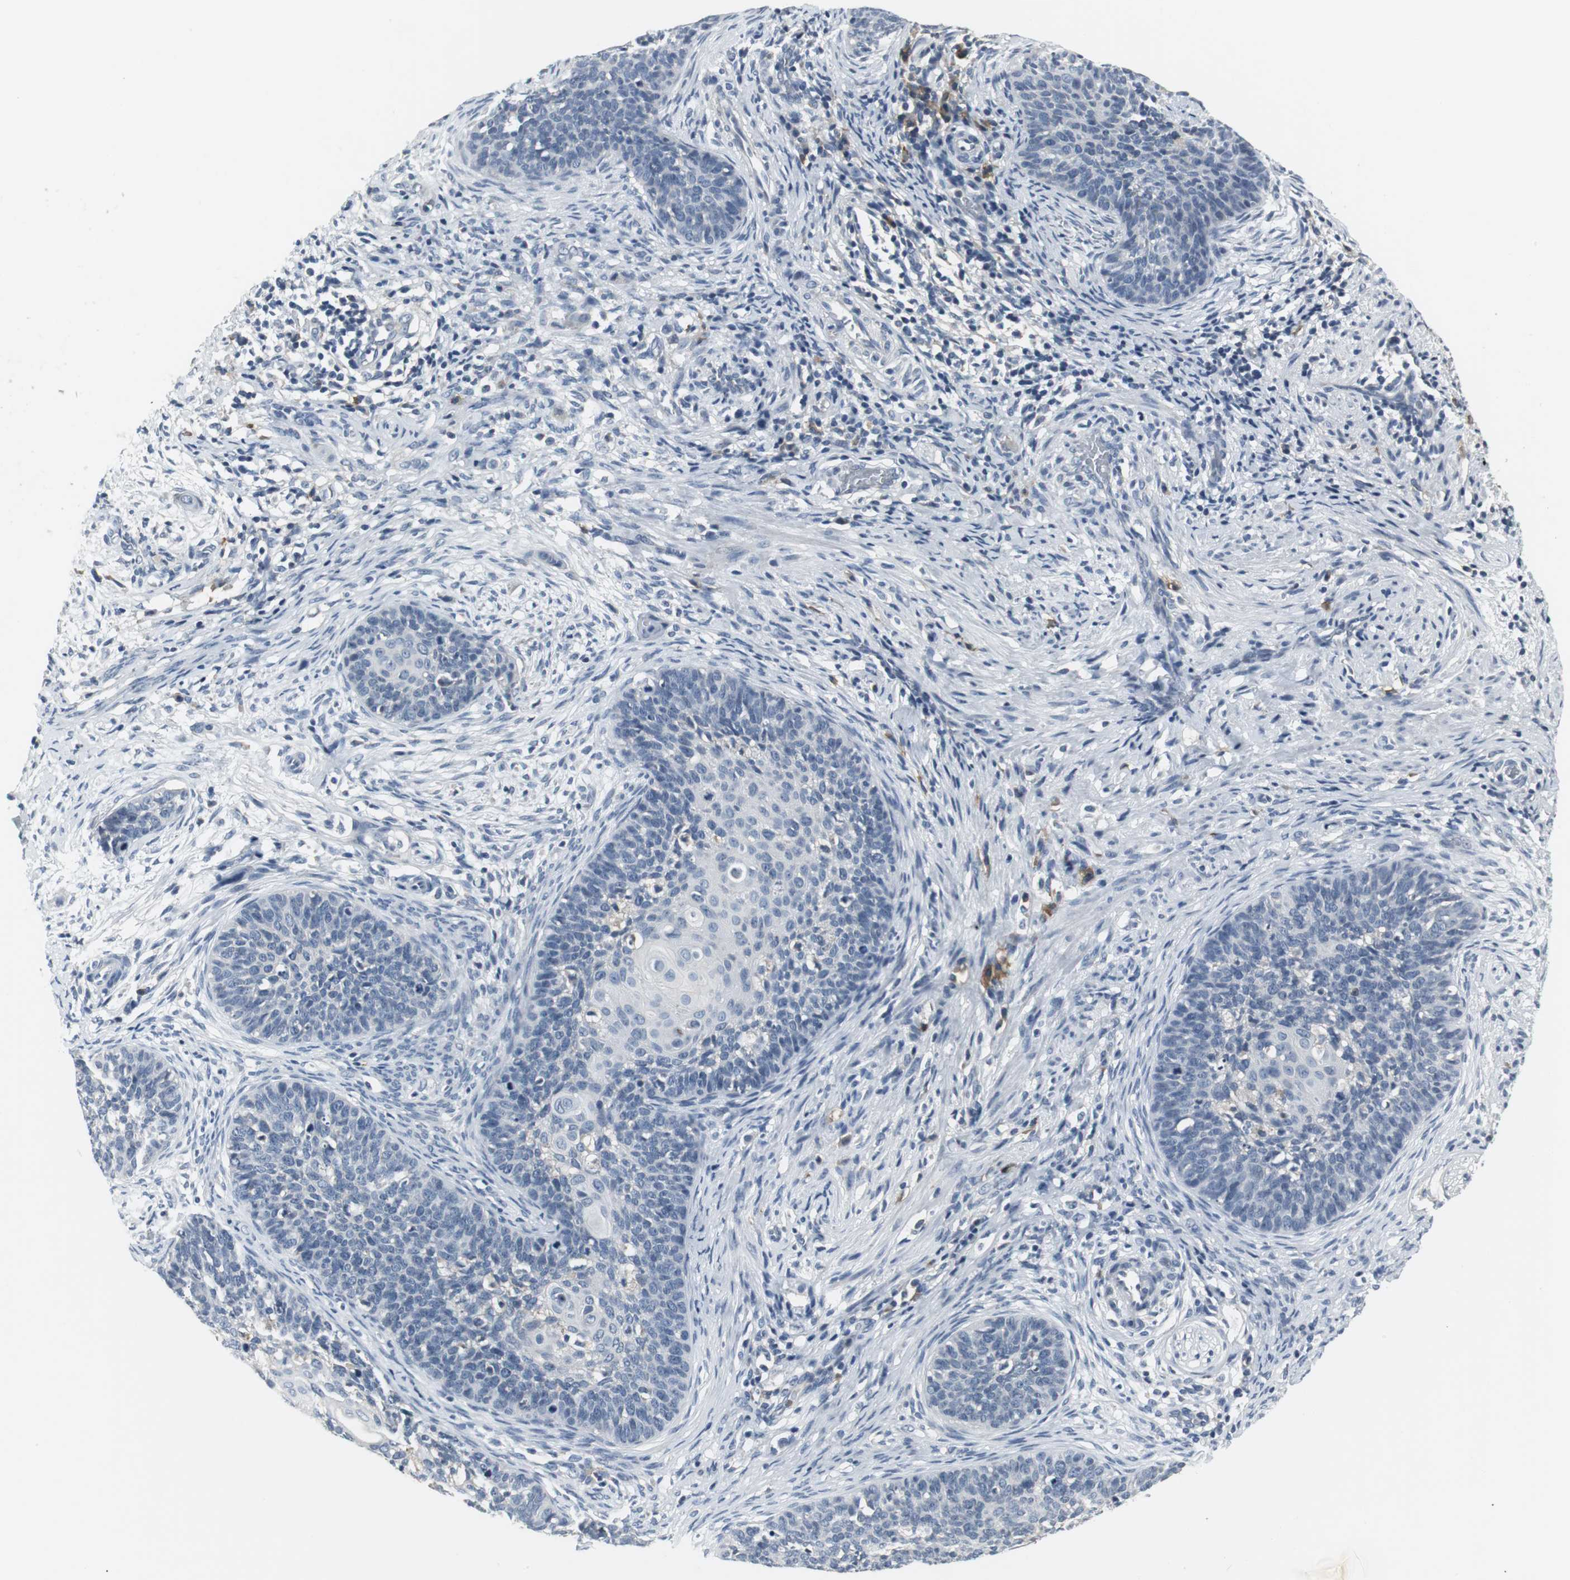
{"staining": {"intensity": "negative", "quantity": "none", "location": "none"}, "tissue": "cervical cancer", "cell_type": "Tumor cells", "image_type": "cancer", "snomed": [{"axis": "morphology", "description": "Squamous cell carcinoma, NOS"}, {"axis": "topography", "description": "Cervix"}], "caption": "This is an immunohistochemistry photomicrograph of cervical cancer (squamous cell carcinoma). There is no staining in tumor cells.", "gene": "SLC2A5", "patient": {"sex": "female", "age": 33}}